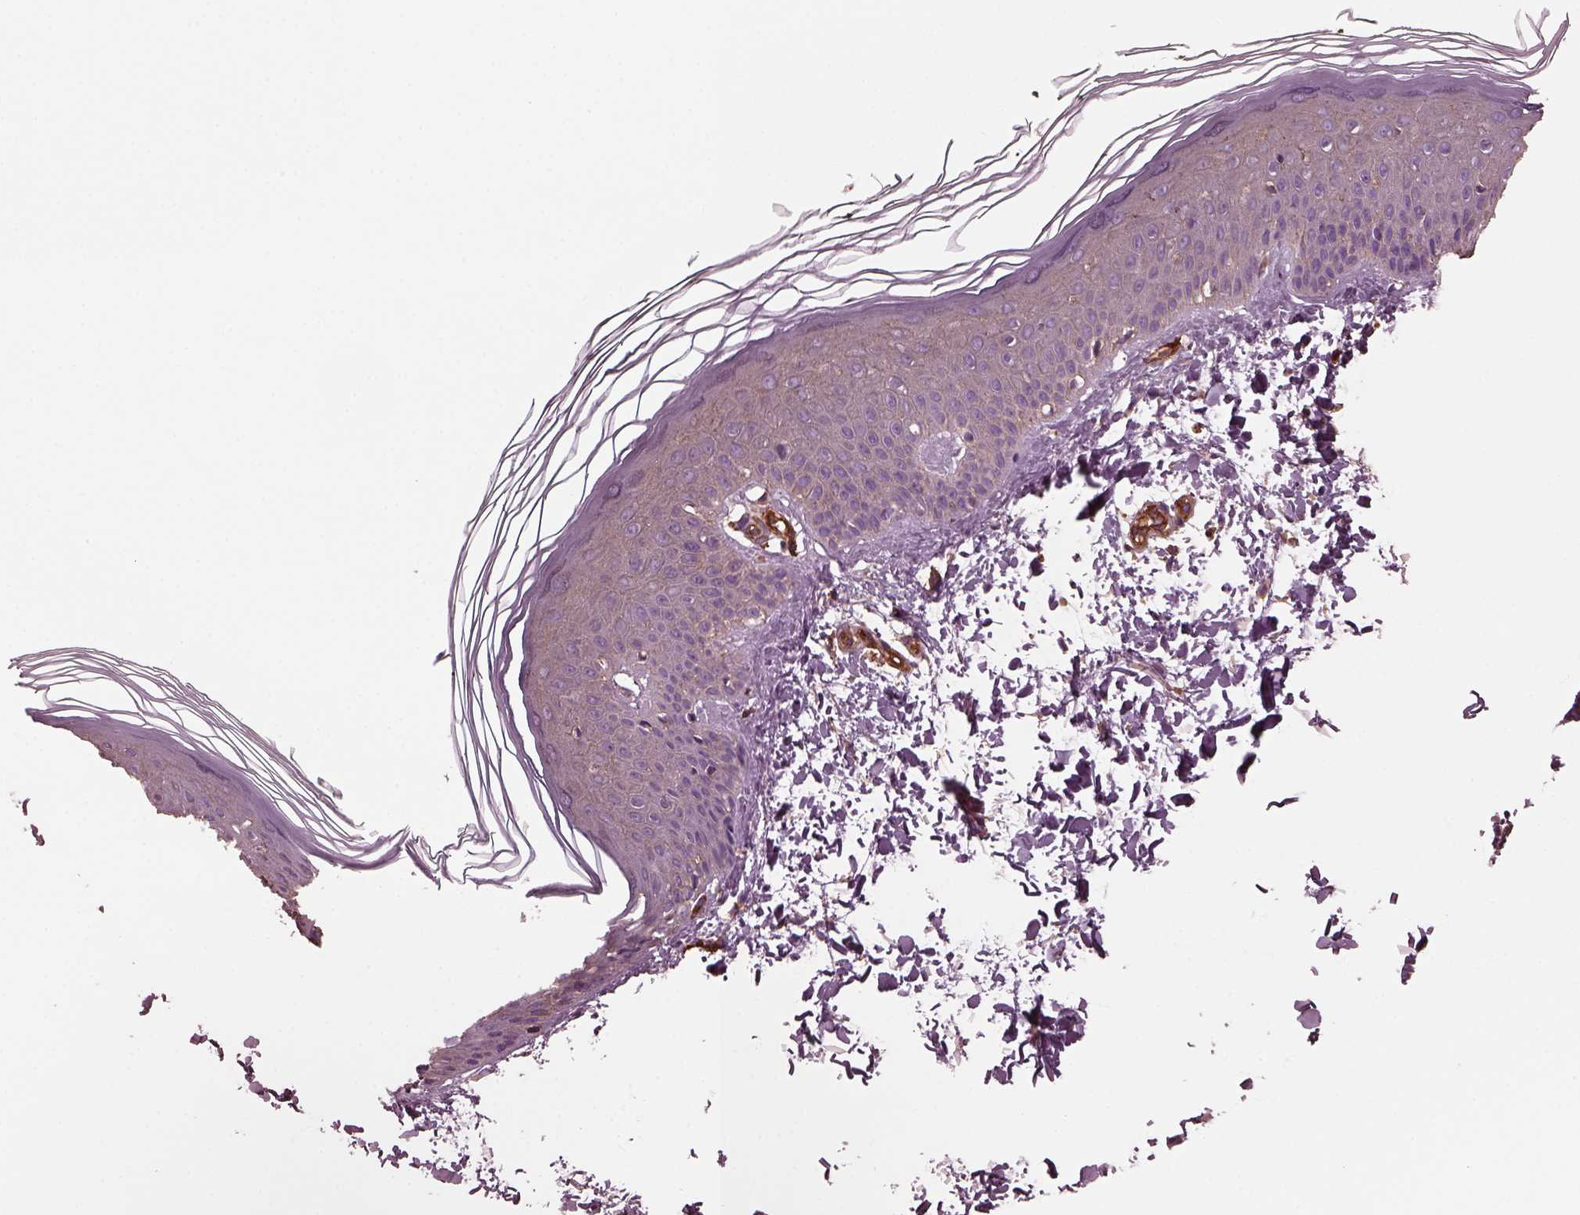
{"staining": {"intensity": "negative", "quantity": "none", "location": "none"}, "tissue": "skin", "cell_type": "Fibroblasts", "image_type": "normal", "snomed": [{"axis": "morphology", "description": "Normal tissue, NOS"}, {"axis": "topography", "description": "Skin"}], "caption": "Fibroblasts show no significant protein expression in benign skin.", "gene": "MYL1", "patient": {"sex": "female", "age": 62}}